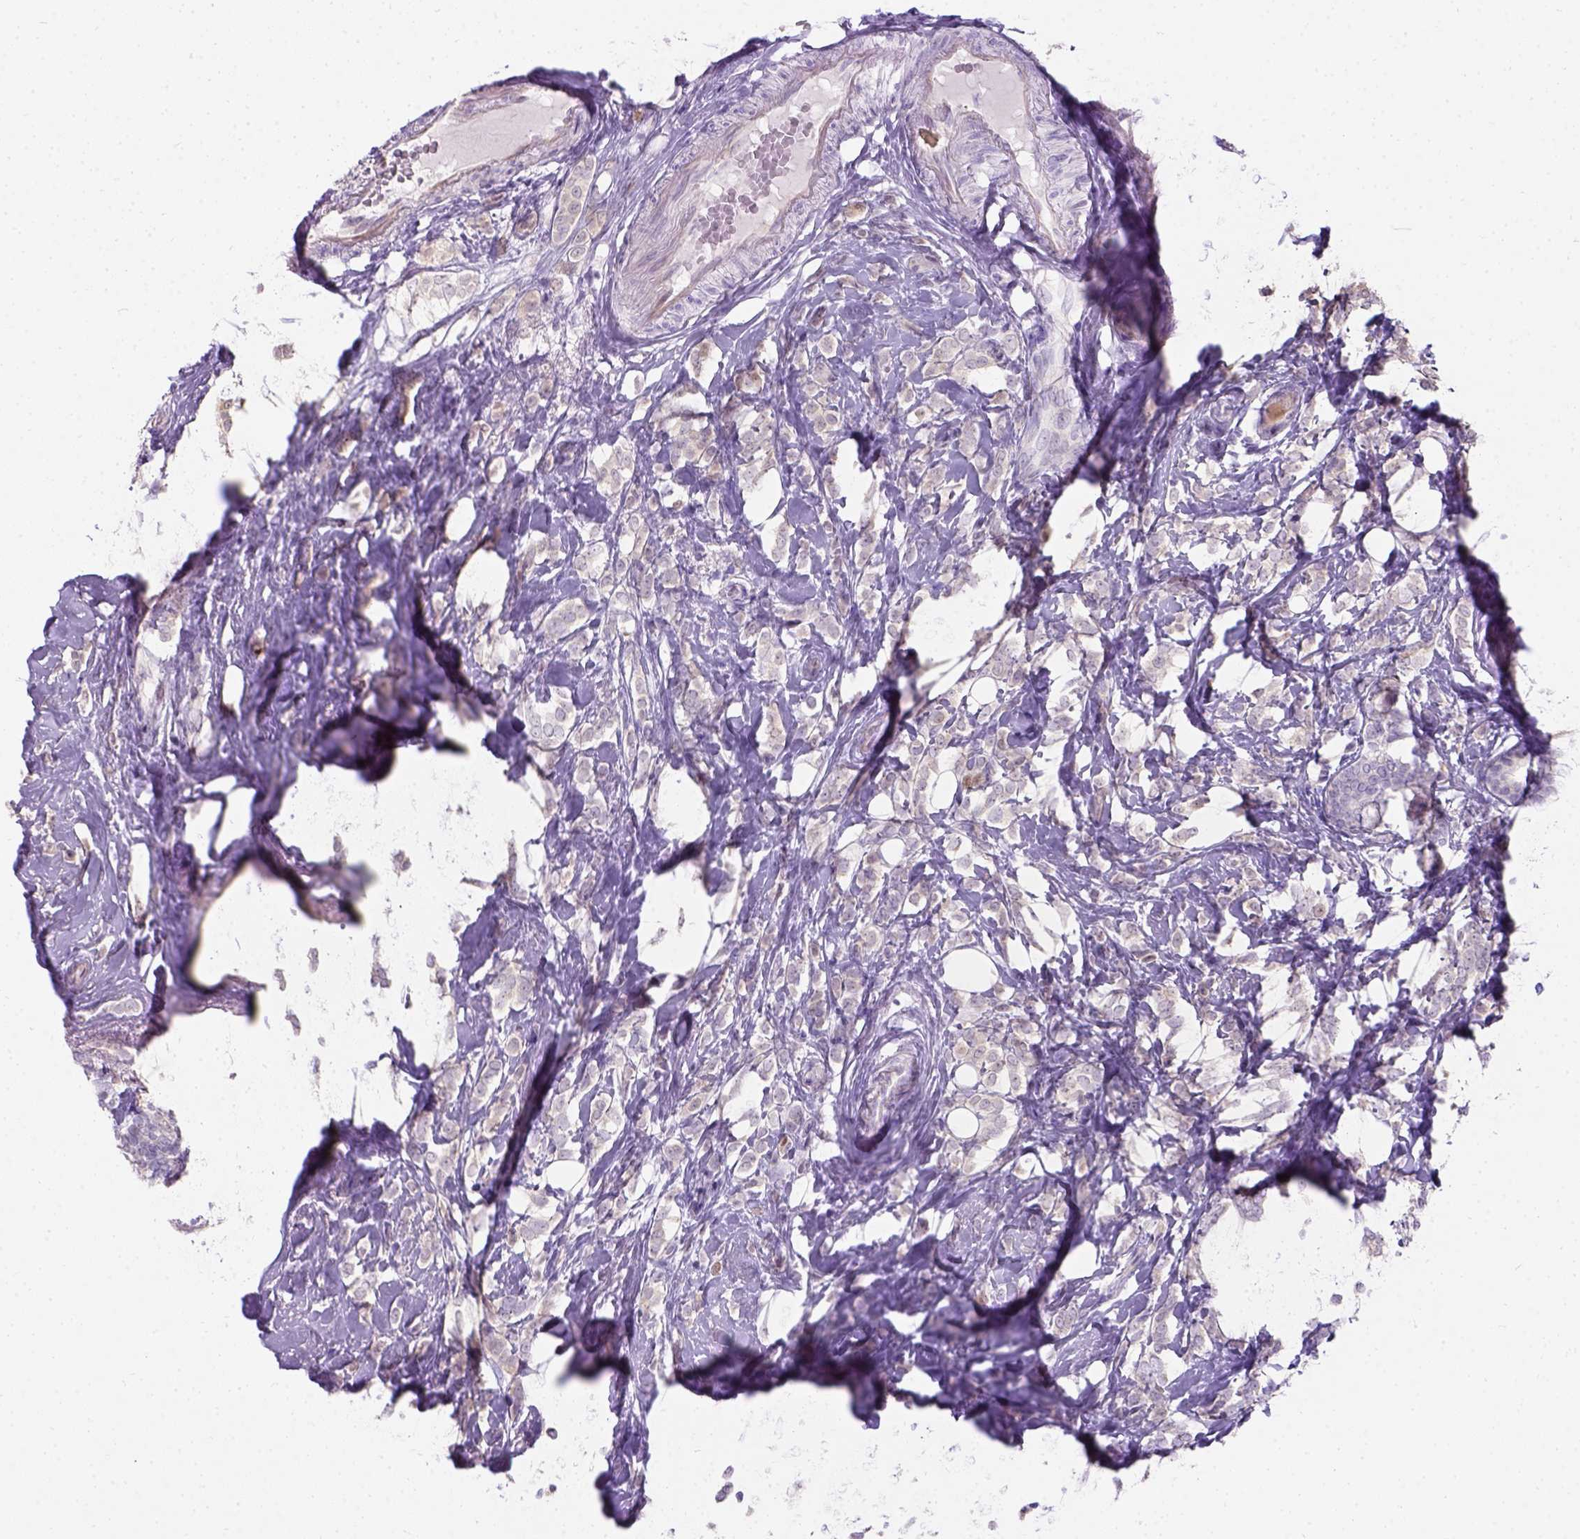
{"staining": {"intensity": "negative", "quantity": "none", "location": "none"}, "tissue": "breast cancer", "cell_type": "Tumor cells", "image_type": "cancer", "snomed": [{"axis": "morphology", "description": "Lobular carcinoma"}, {"axis": "topography", "description": "Breast"}], "caption": "A high-resolution image shows IHC staining of breast lobular carcinoma, which reveals no significant expression in tumor cells.", "gene": "C20orf144", "patient": {"sex": "female", "age": 49}}